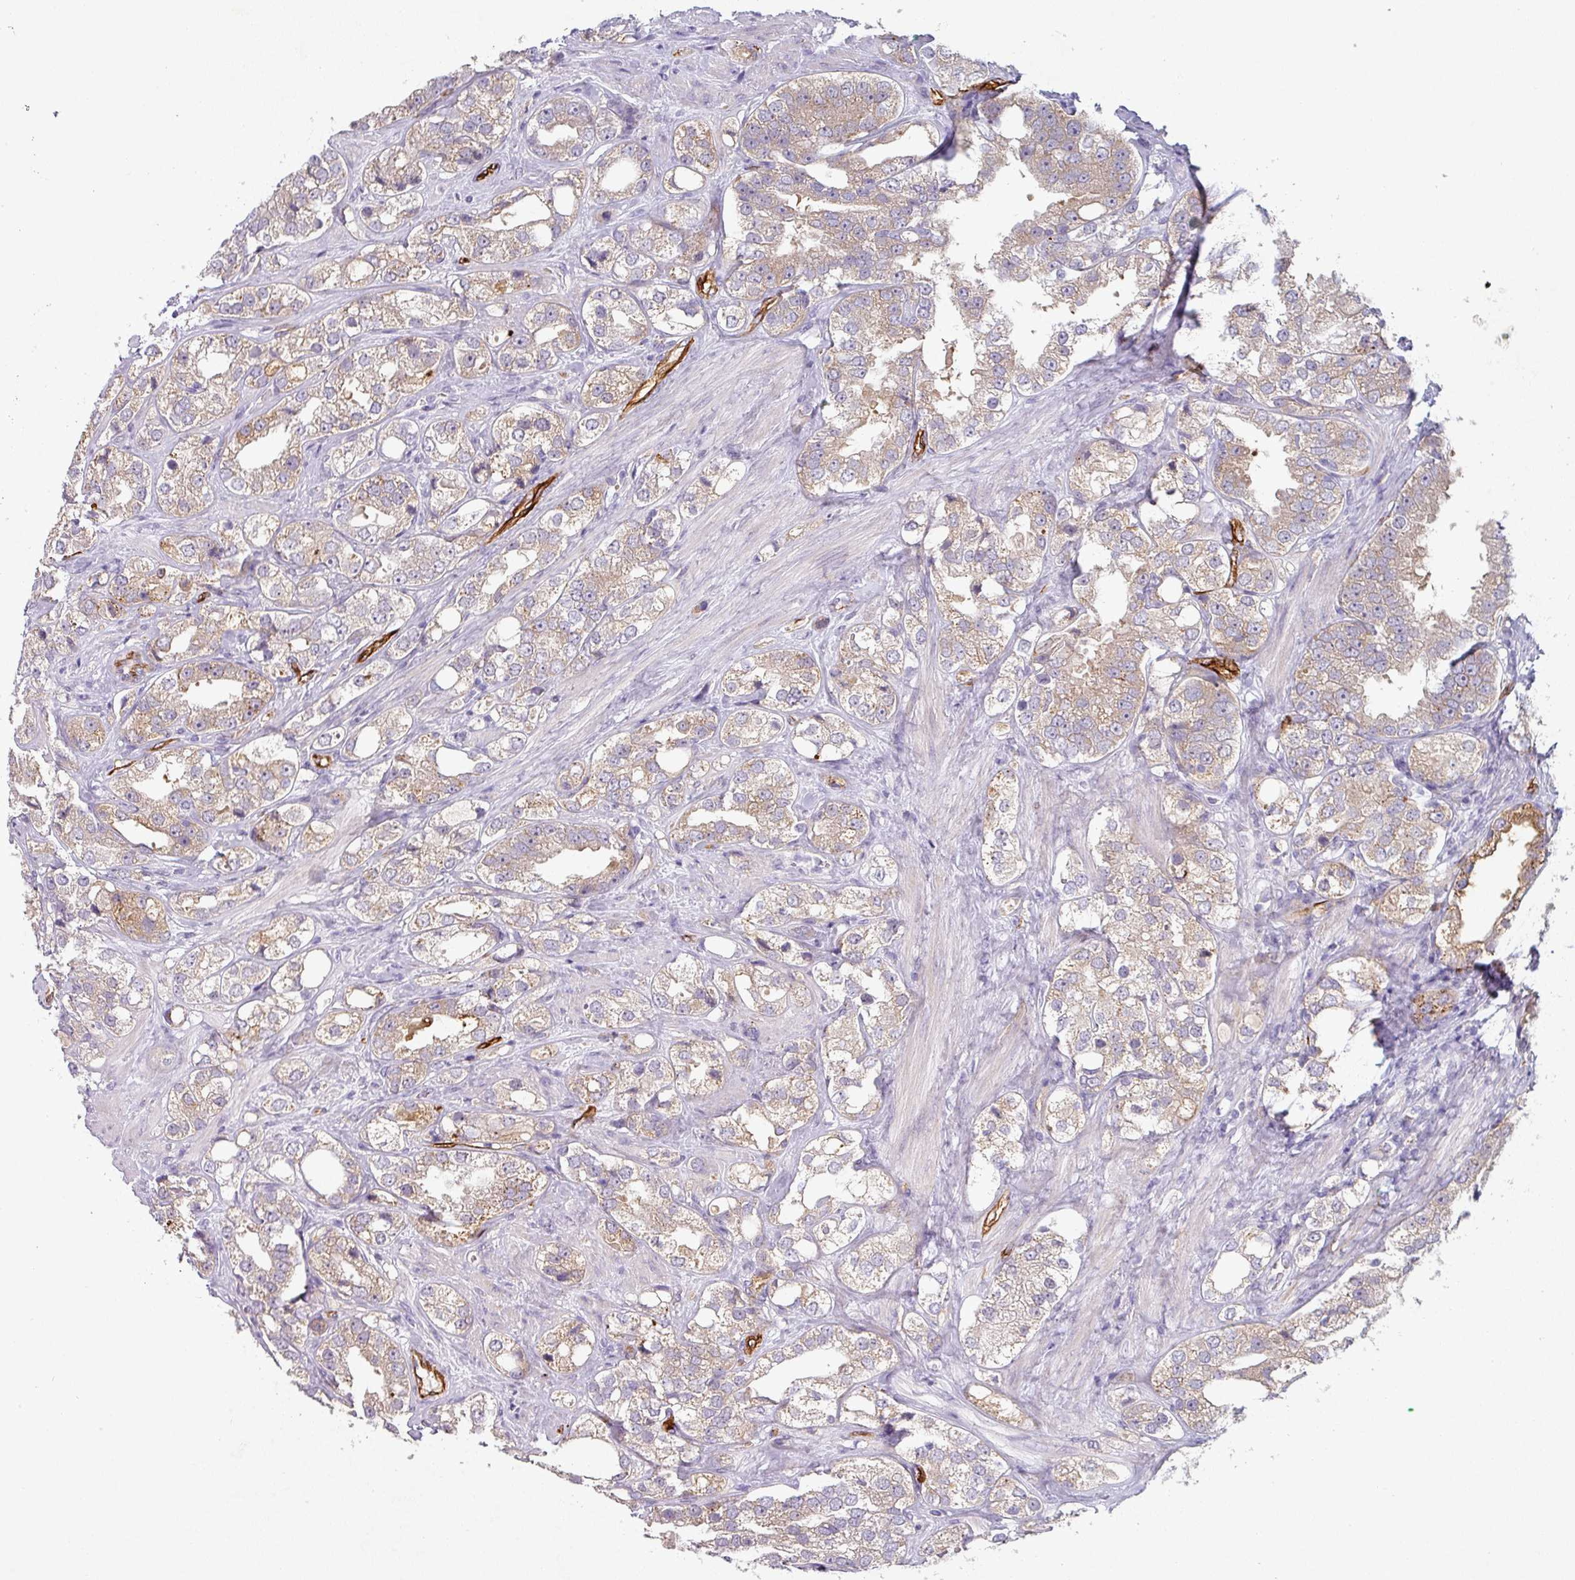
{"staining": {"intensity": "weak", "quantity": "25%-75%", "location": "cytoplasmic/membranous"}, "tissue": "prostate cancer", "cell_type": "Tumor cells", "image_type": "cancer", "snomed": [{"axis": "morphology", "description": "Adenocarcinoma, NOS"}, {"axis": "topography", "description": "Prostate"}], "caption": "Weak cytoplasmic/membranous expression for a protein is present in approximately 25%-75% of tumor cells of prostate cancer using IHC.", "gene": "PRODH2", "patient": {"sex": "male", "age": 79}}